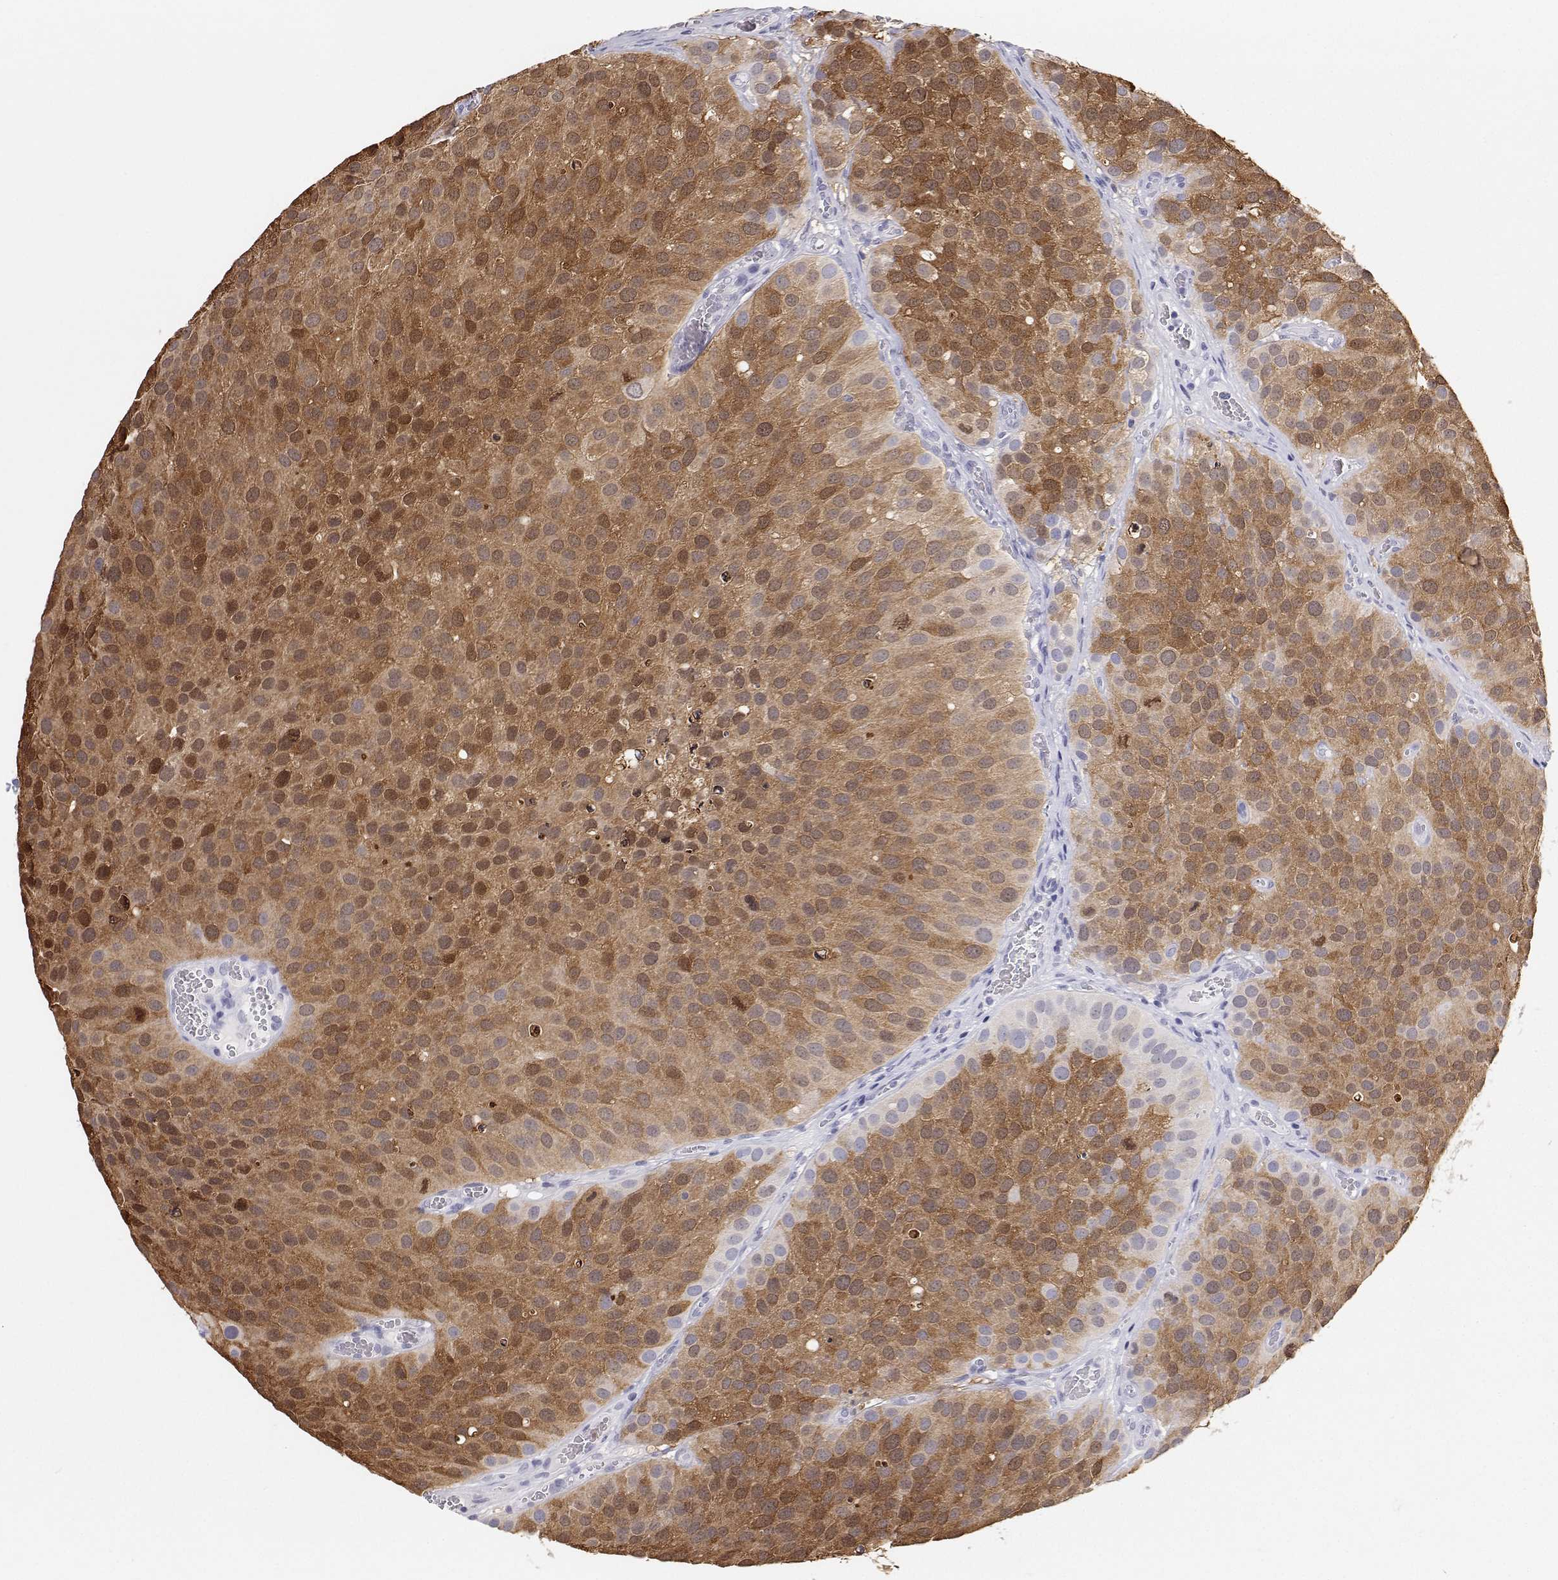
{"staining": {"intensity": "moderate", "quantity": ">75%", "location": "nuclear"}, "tissue": "urothelial cancer", "cell_type": "Tumor cells", "image_type": "cancer", "snomed": [{"axis": "morphology", "description": "Urothelial carcinoma, Low grade"}, {"axis": "topography", "description": "Urinary bladder"}], "caption": "A histopathology image of low-grade urothelial carcinoma stained for a protein reveals moderate nuclear brown staining in tumor cells.", "gene": "BHMT", "patient": {"sex": "female", "age": 69}}